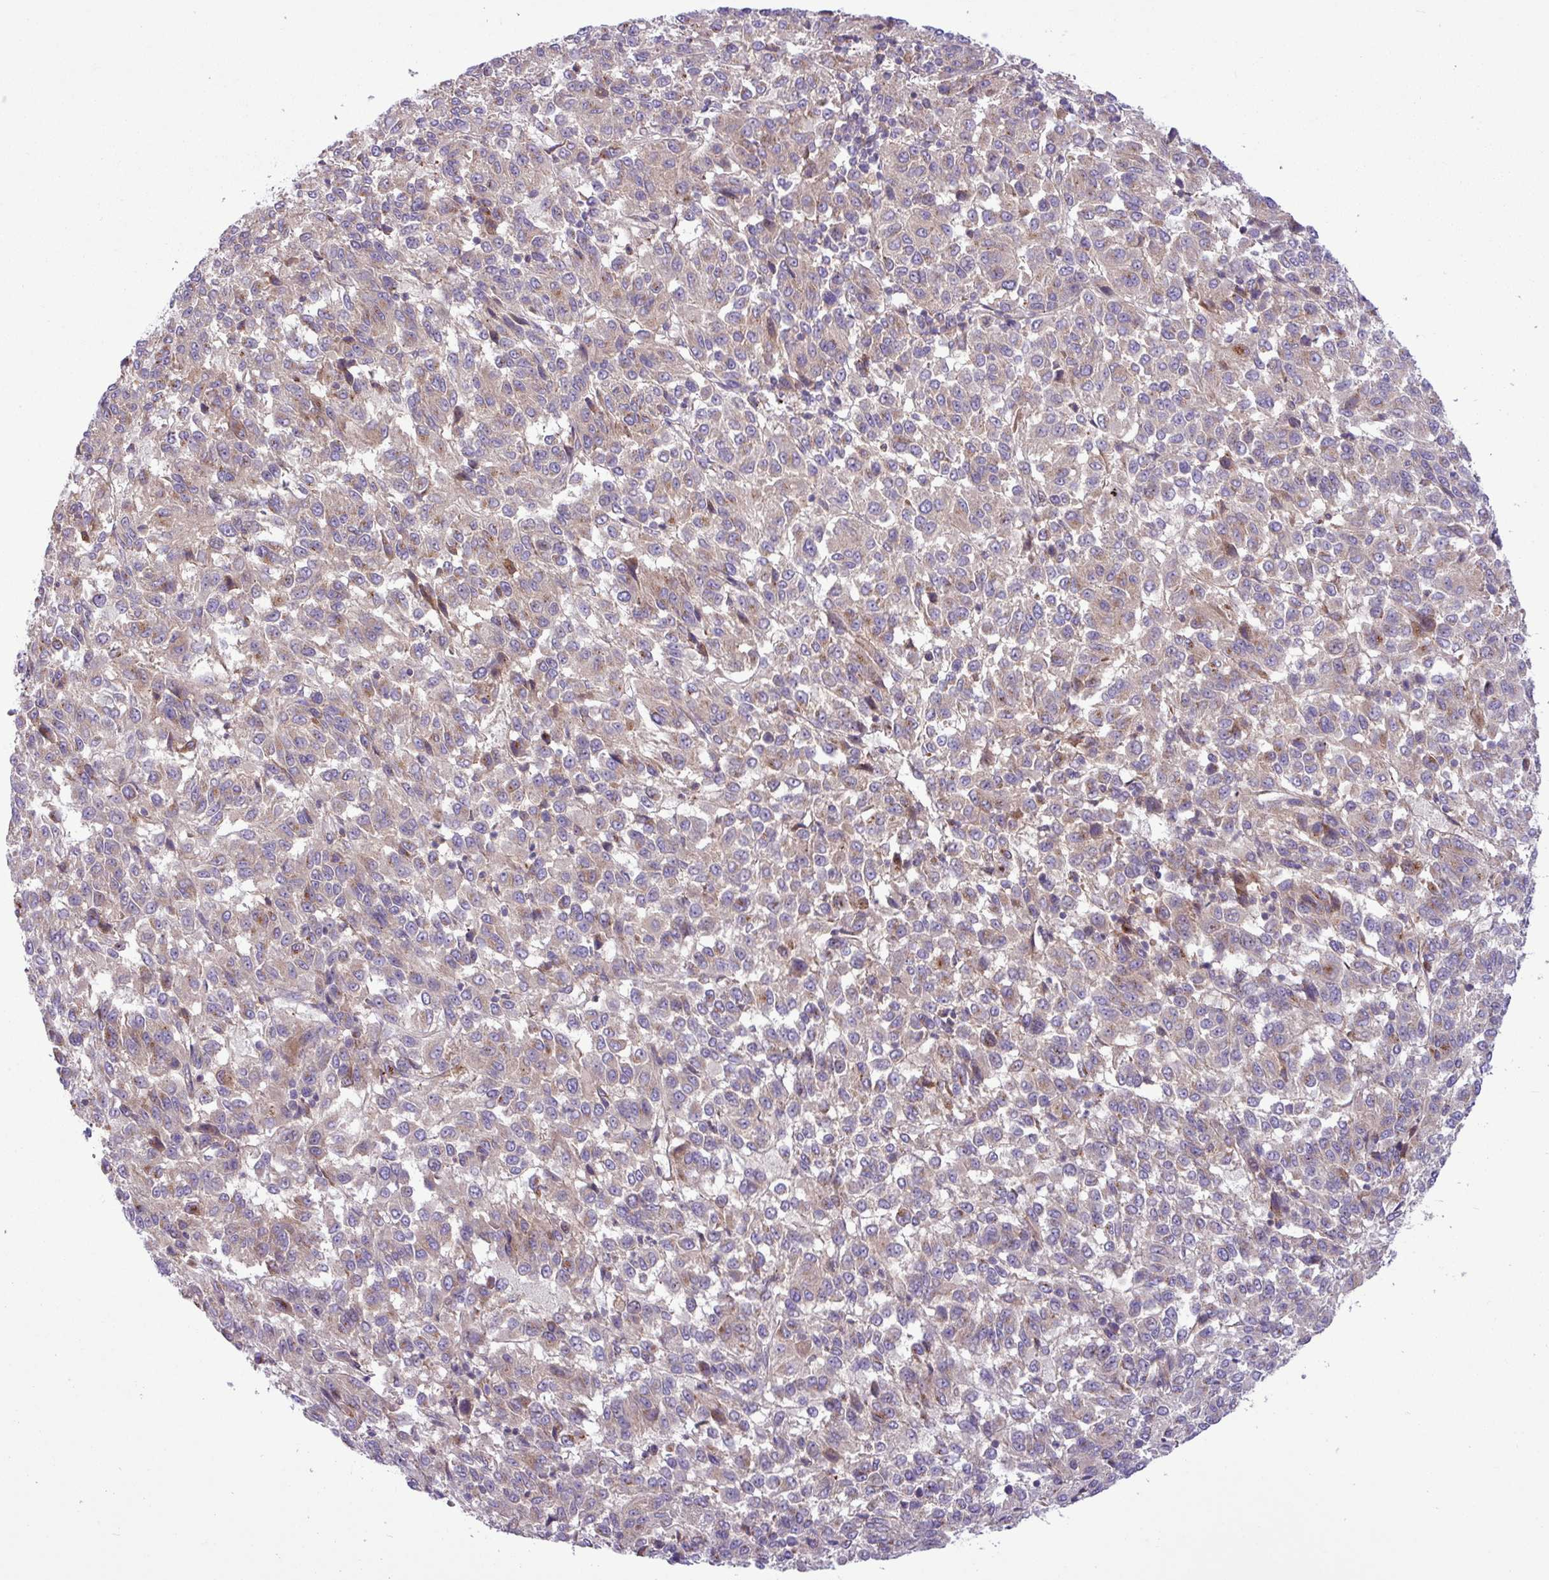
{"staining": {"intensity": "weak", "quantity": "<25%", "location": "cytoplasmic/membranous"}, "tissue": "melanoma", "cell_type": "Tumor cells", "image_type": "cancer", "snomed": [{"axis": "morphology", "description": "Malignant melanoma, Metastatic site"}, {"axis": "topography", "description": "Lung"}], "caption": "An image of human melanoma is negative for staining in tumor cells.", "gene": "RAB19", "patient": {"sex": "male", "age": 64}}